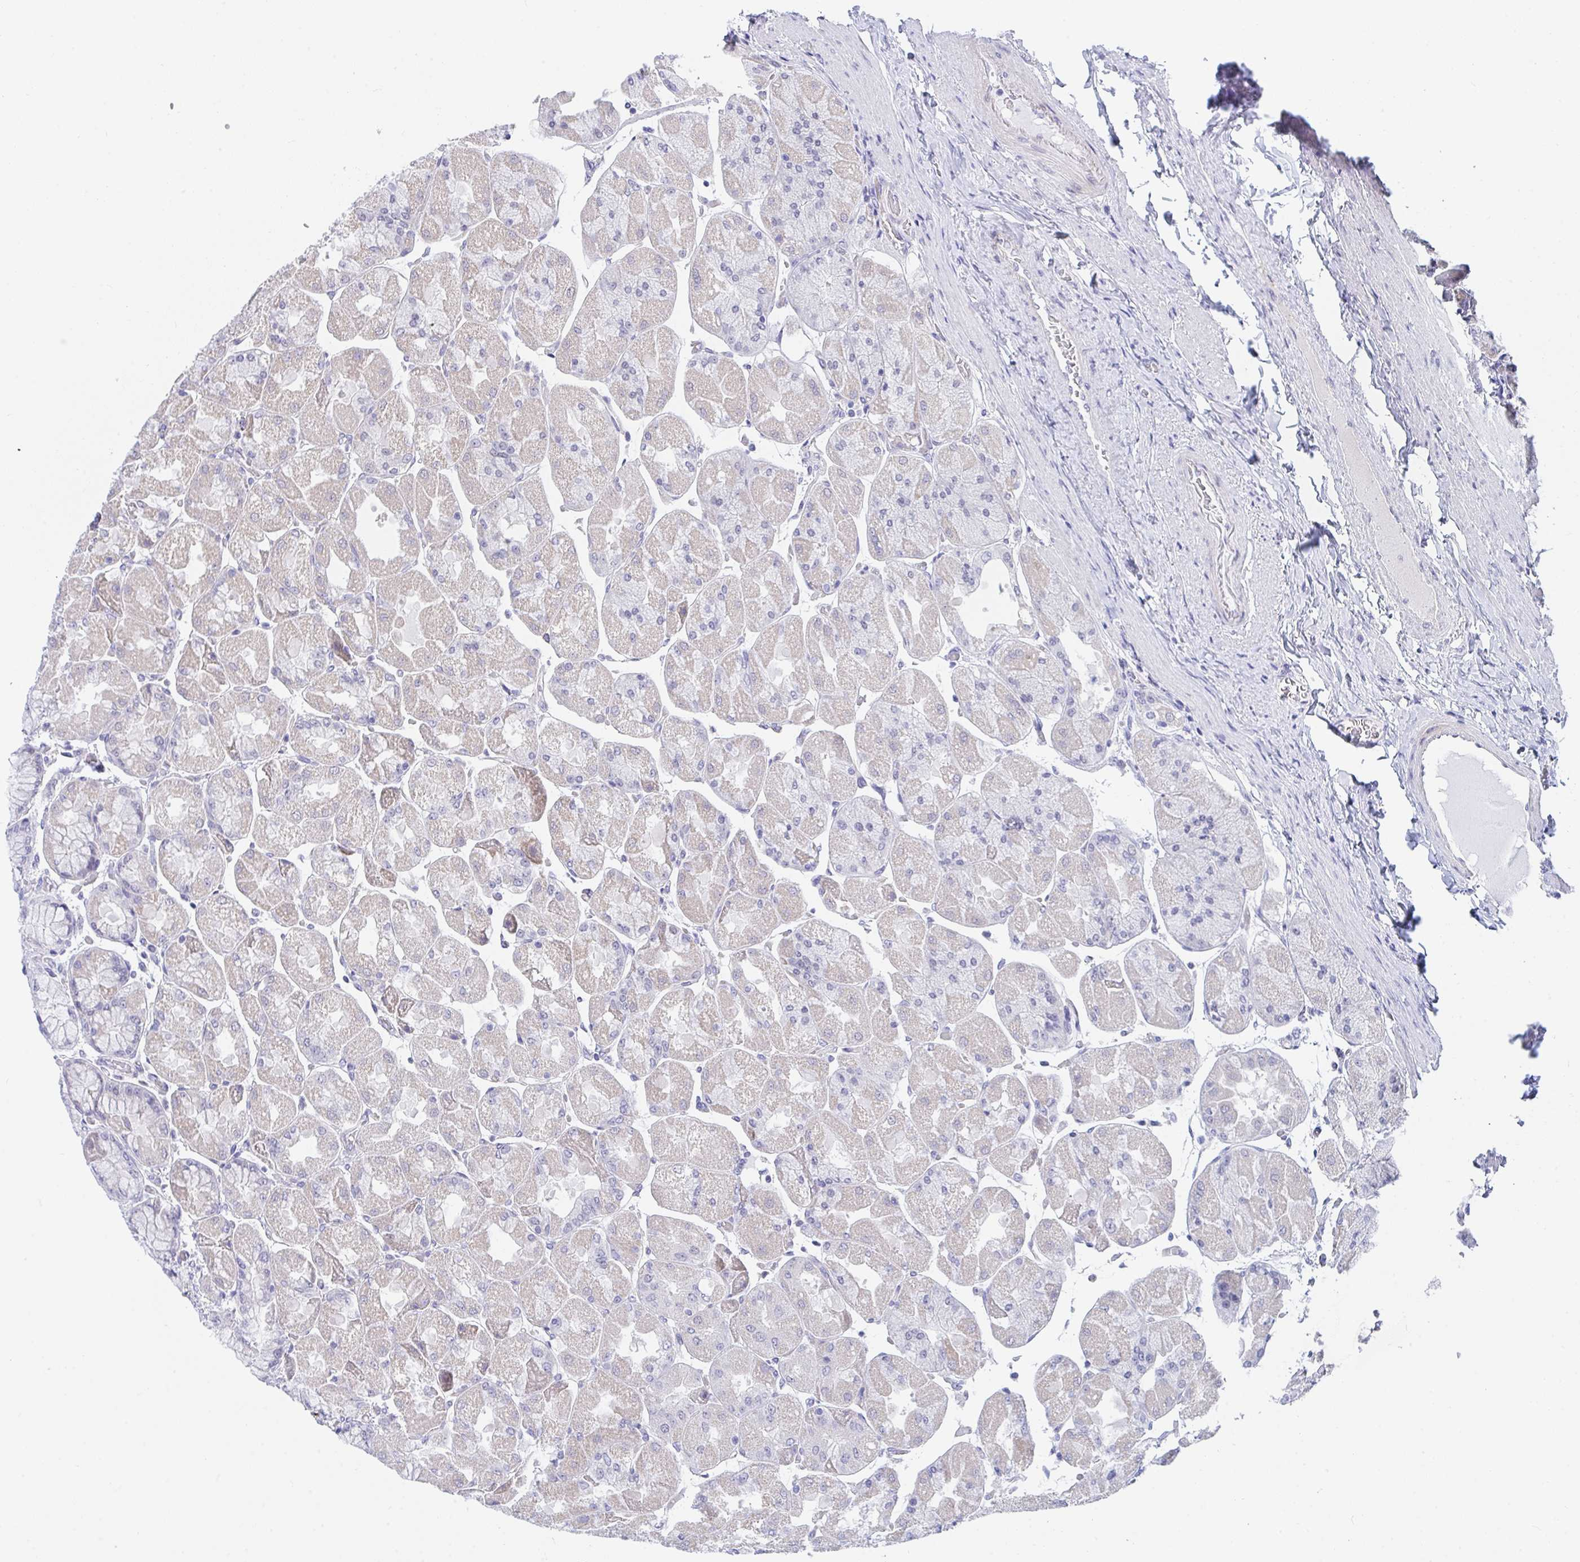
{"staining": {"intensity": "moderate", "quantity": "<25%", "location": "nuclear"}, "tissue": "stomach", "cell_type": "Glandular cells", "image_type": "normal", "snomed": [{"axis": "morphology", "description": "Normal tissue, NOS"}, {"axis": "topography", "description": "Stomach"}], "caption": "A brown stain highlights moderate nuclear positivity of a protein in glandular cells of unremarkable human stomach.", "gene": "DAOA", "patient": {"sex": "female", "age": 61}}